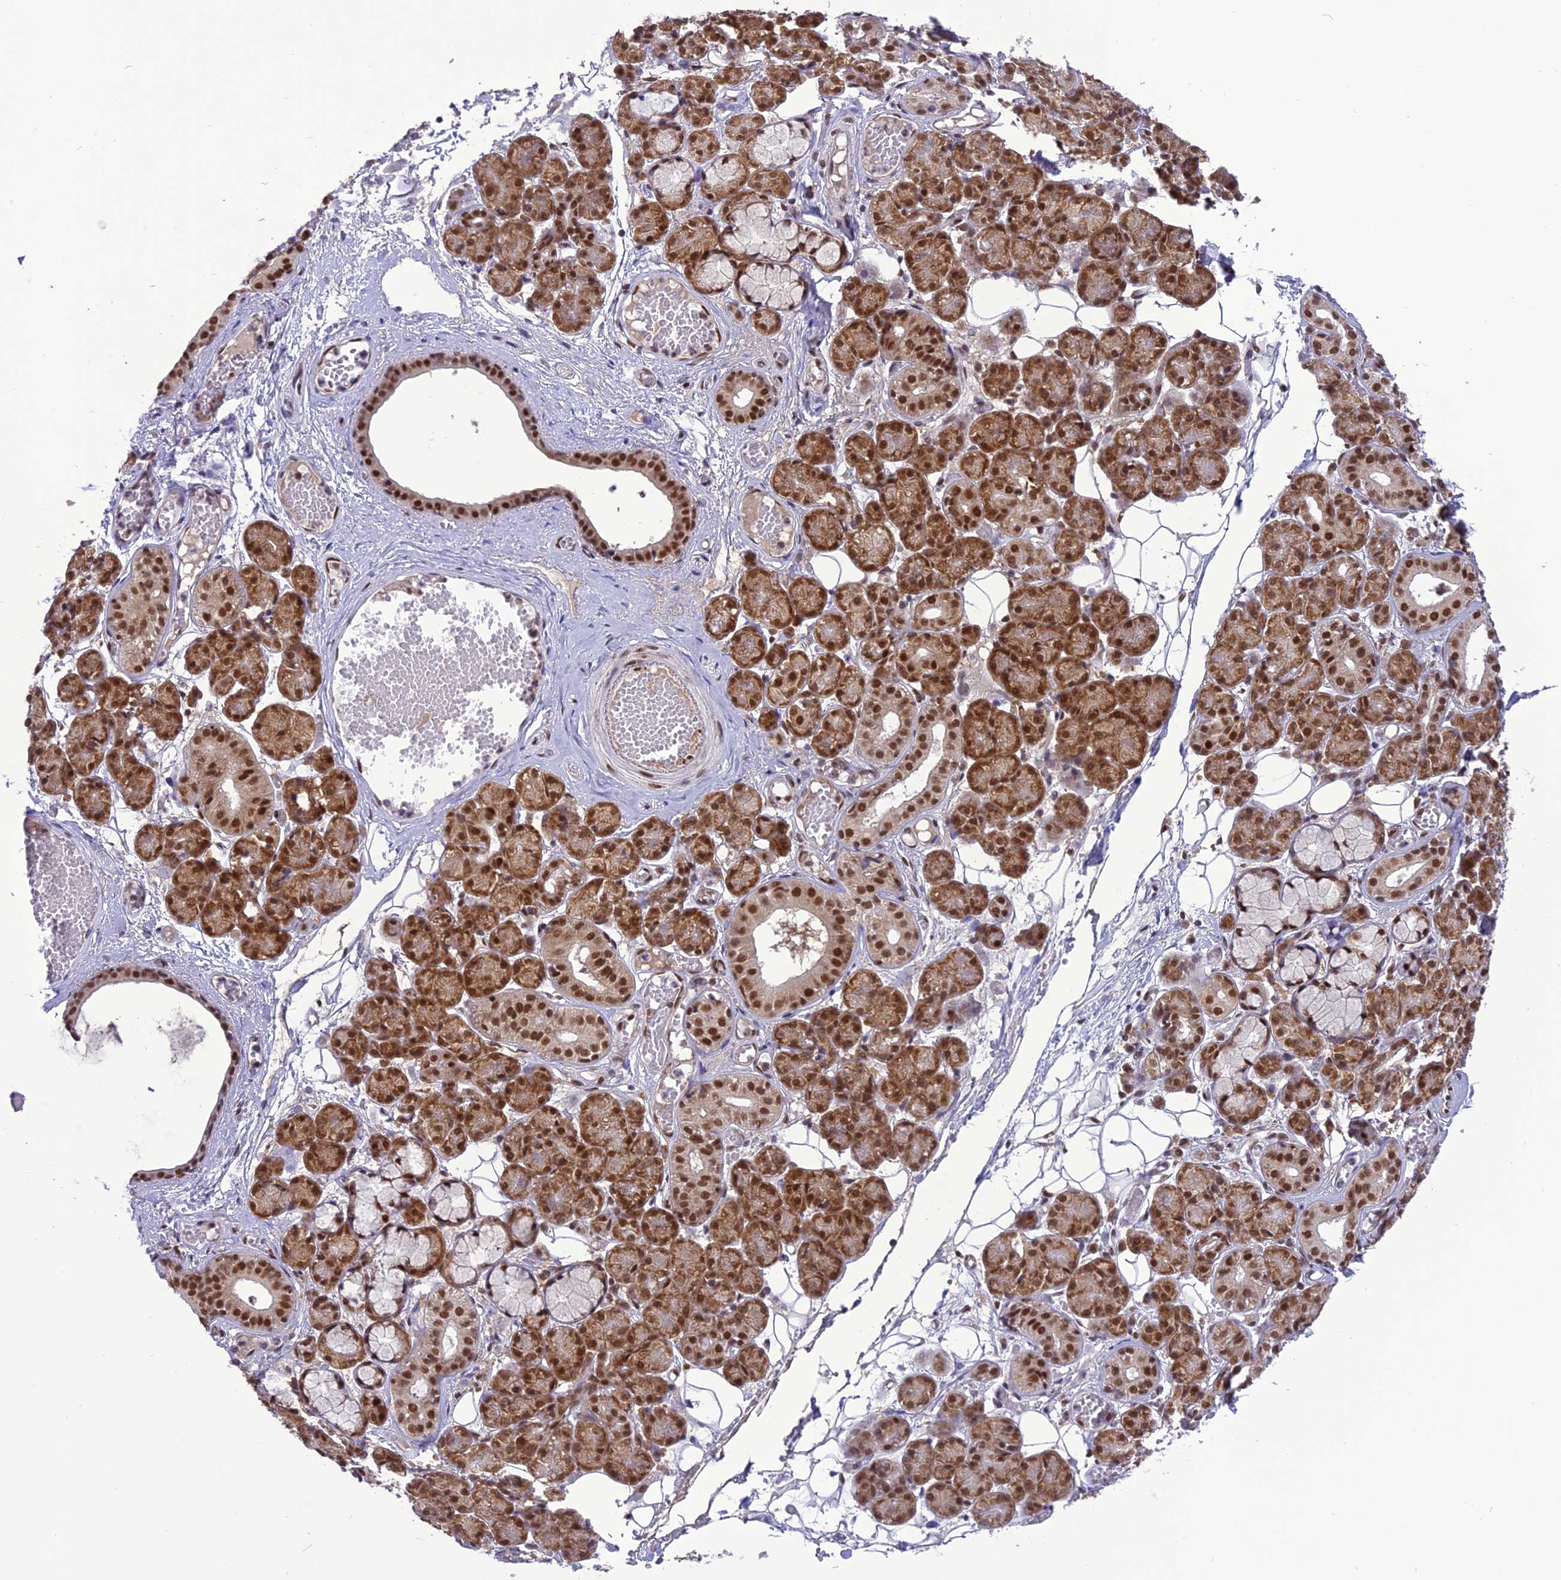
{"staining": {"intensity": "strong", "quantity": ">75%", "location": "cytoplasmic/membranous,nuclear"}, "tissue": "salivary gland", "cell_type": "Glandular cells", "image_type": "normal", "snomed": [{"axis": "morphology", "description": "Normal tissue, NOS"}, {"axis": "topography", "description": "Salivary gland"}], "caption": "Protein staining of unremarkable salivary gland displays strong cytoplasmic/membranous,nuclear expression in approximately >75% of glandular cells. The staining was performed using DAB (3,3'-diaminobenzidine), with brown indicating positive protein expression. Nuclei are stained blue with hematoxylin.", "gene": "DDX1", "patient": {"sex": "male", "age": 63}}